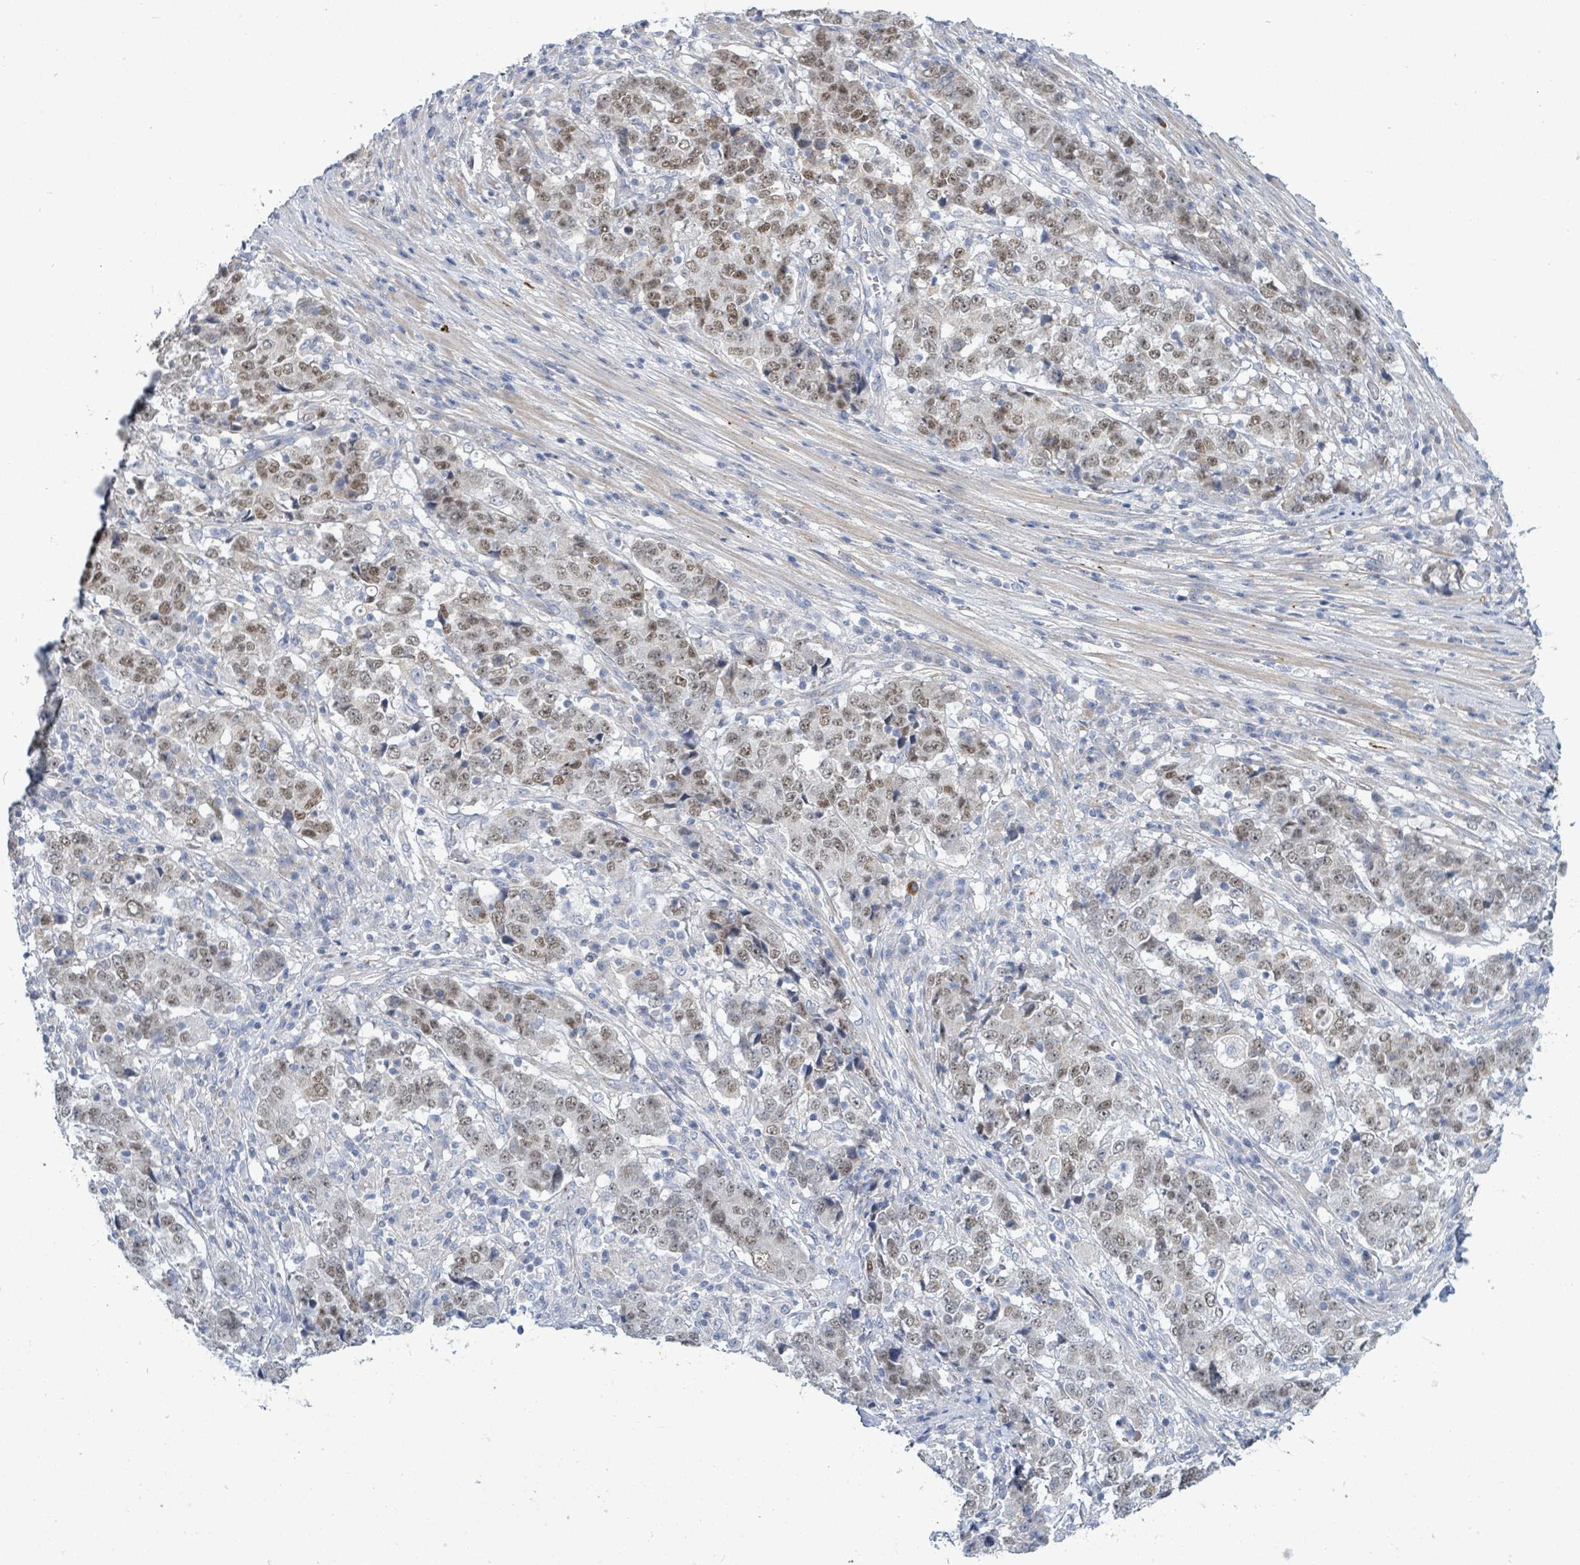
{"staining": {"intensity": "moderate", "quantity": "25%-75%", "location": "nuclear"}, "tissue": "stomach cancer", "cell_type": "Tumor cells", "image_type": "cancer", "snomed": [{"axis": "morphology", "description": "Adenocarcinoma, NOS"}, {"axis": "topography", "description": "Stomach"}], "caption": "Protein staining by immunohistochemistry displays moderate nuclear staining in about 25%-75% of tumor cells in stomach cancer (adenocarcinoma). (IHC, brightfield microscopy, high magnification).", "gene": "ZFPM1", "patient": {"sex": "male", "age": 59}}